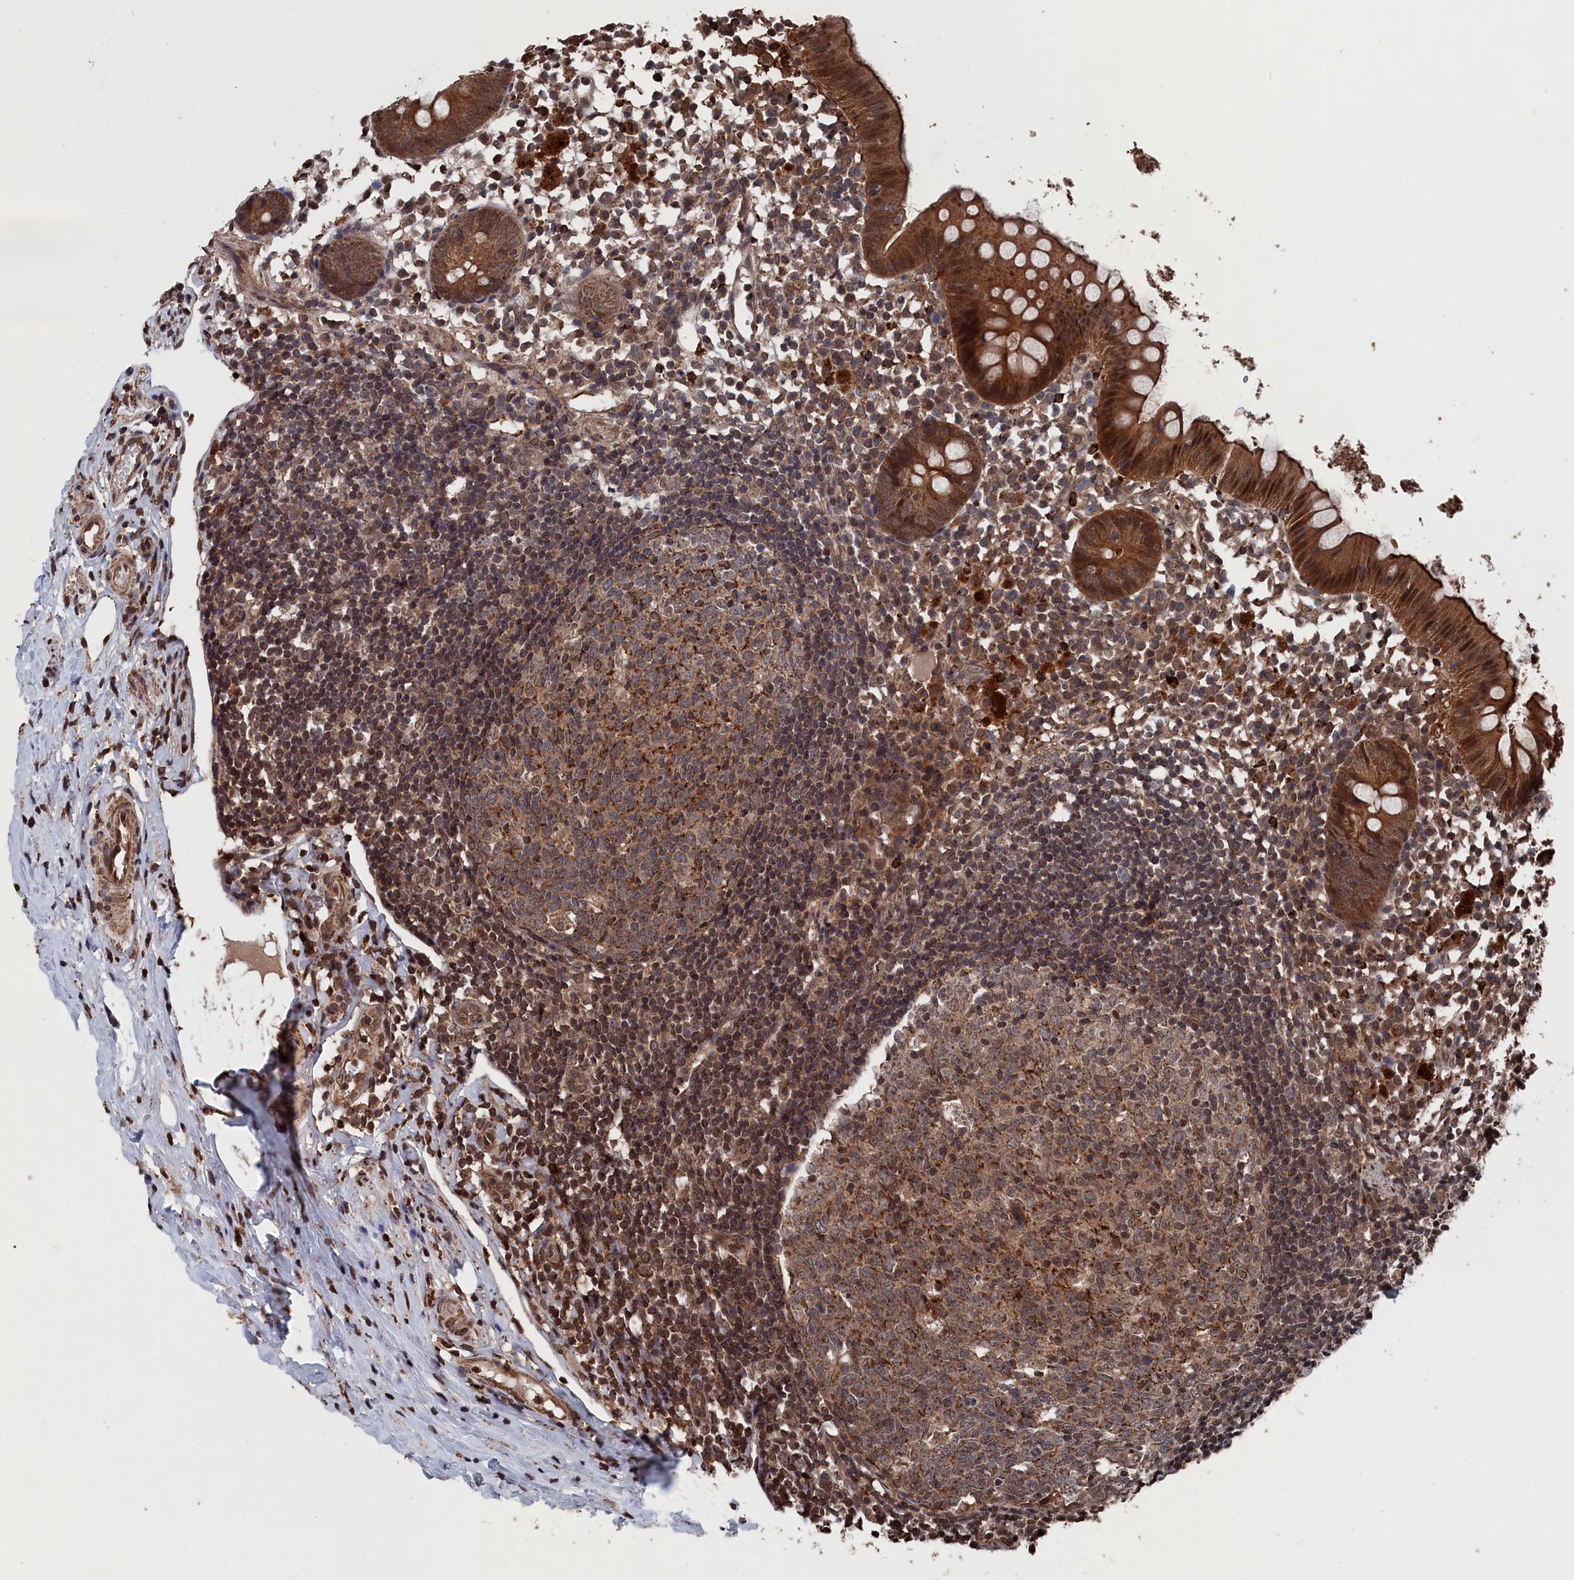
{"staining": {"intensity": "strong", "quantity": ">75%", "location": "cytoplasmic/membranous,nuclear"}, "tissue": "appendix", "cell_type": "Glandular cells", "image_type": "normal", "snomed": [{"axis": "morphology", "description": "Normal tissue, NOS"}, {"axis": "topography", "description": "Appendix"}], "caption": "Benign appendix reveals strong cytoplasmic/membranous,nuclear expression in about >75% of glandular cells, visualized by immunohistochemistry.", "gene": "PDE12", "patient": {"sex": "female", "age": 20}}